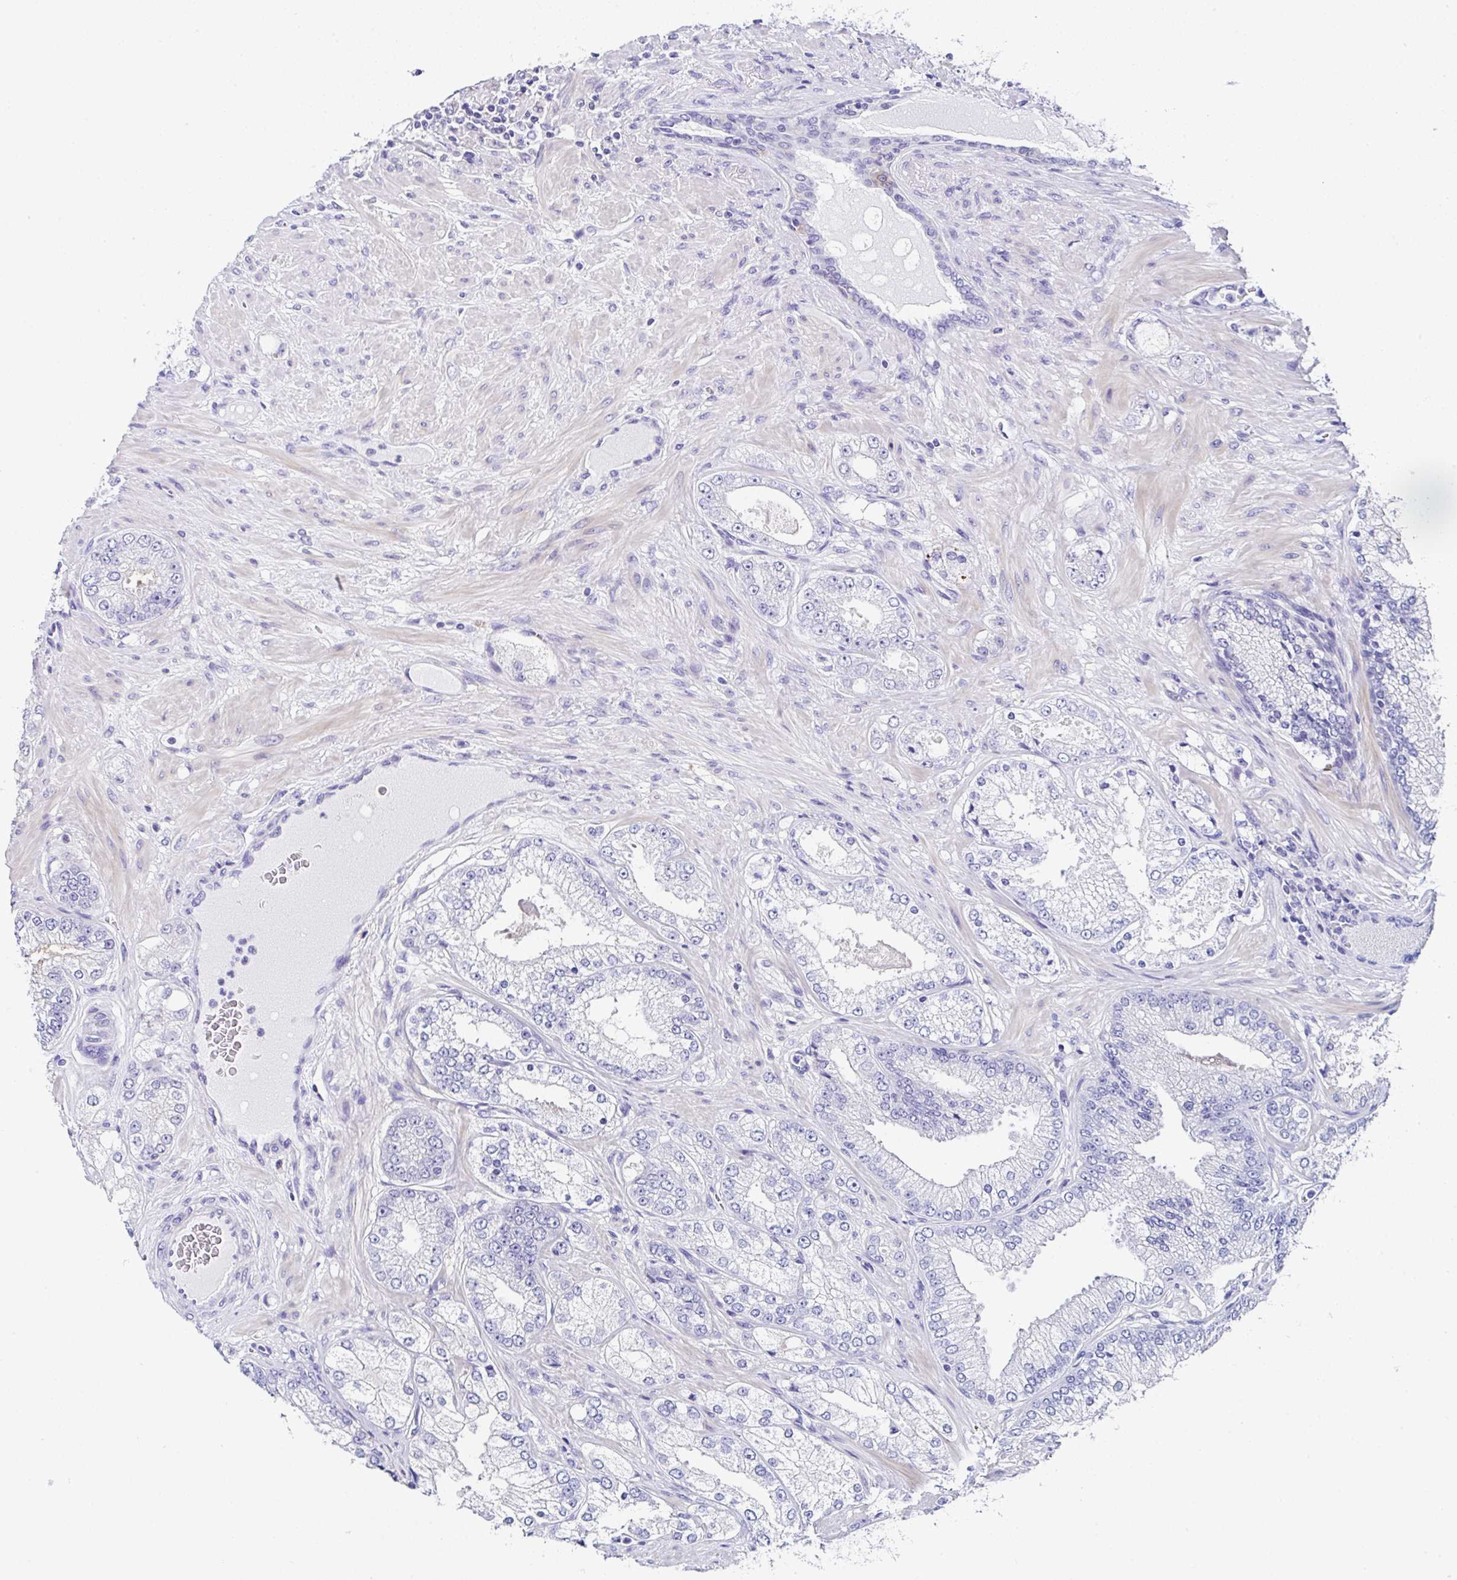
{"staining": {"intensity": "negative", "quantity": "none", "location": "none"}, "tissue": "prostate cancer", "cell_type": "Tumor cells", "image_type": "cancer", "snomed": [{"axis": "morphology", "description": "Normal tissue, NOS"}, {"axis": "morphology", "description": "Adenocarcinoma, High grade"}, {"axis": "topography", "description": "Prostate"}, {"axis": "topography", "description": "Peripheral nerve tissue"}], "caption": "Protein analysis of prostate adenocarcinoma (high-grade) reveals no significant expression in tumor cells. (DAB (3,3'-diaminobenzidine) immunohistochemistry with hematoxylin counter stain).", "gene": "UGT3A1", "patient": {"sex": "male", "age": 68}}